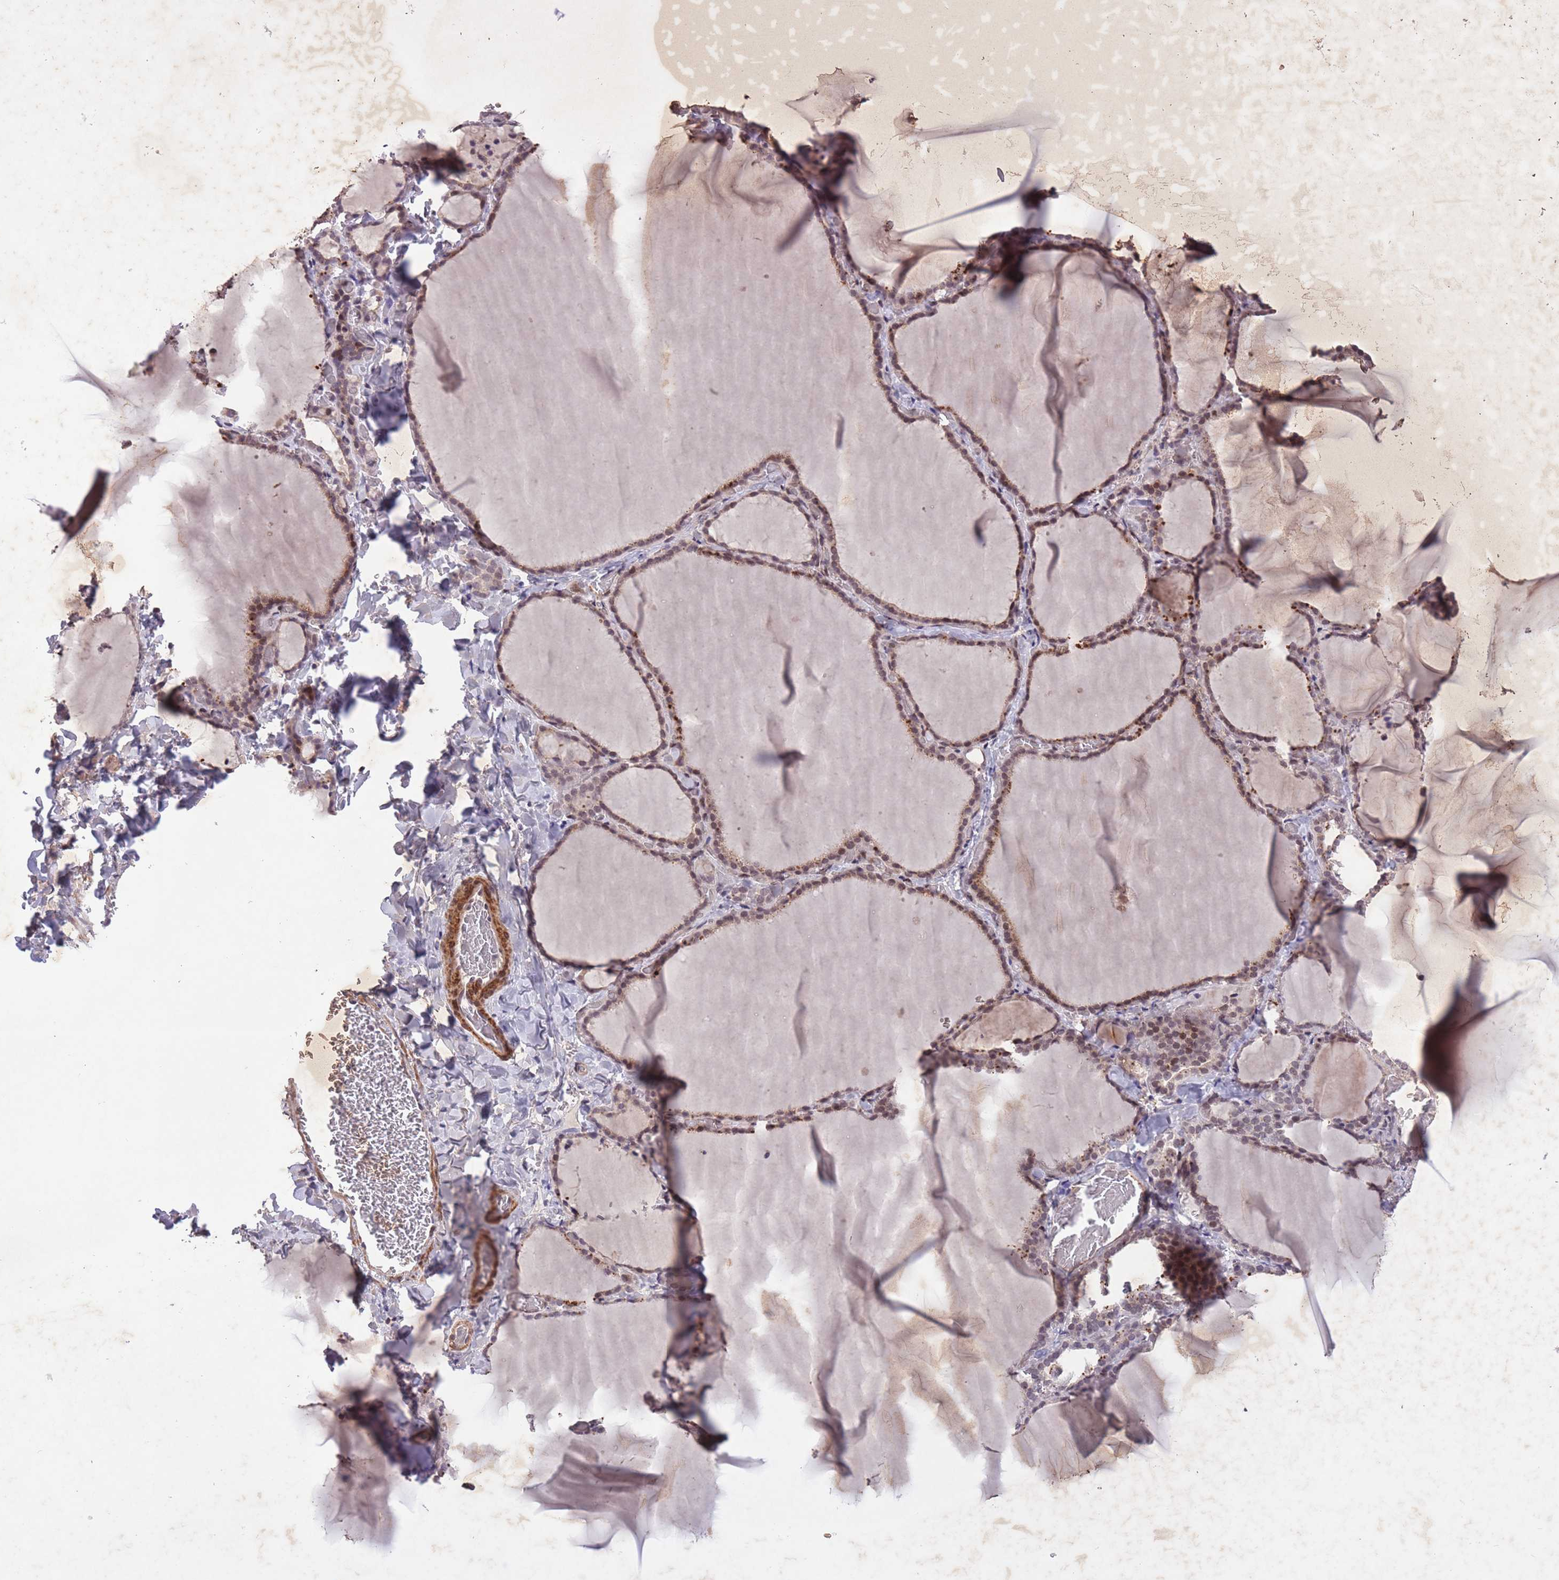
{"staining": {"intensity": "moderate", "quantity": "25%-75%", "location": "cytoplasmic/membranous,nuclear"}, "tissue": "thyroid gland", "cell_type": "Glandular cells", "image_type": "normal", "snomed": [{"axis": "morphology", "description": "Normal tissue, NOS"}, {"axis": "topography", "description": "Thyroid gland"}], "caption": "A medium amount of moderate cytoplasmic/membranous,nuclear expression is appreciated in about 25%-75% of glandular cells in normal thyroid gland. (Stains: DAB in brown, nuclei in blue, Microscopy: brightfield microscopy at high magnification).", "gene": "CBX6", "patient": {"sex": "female", "age": 22}}